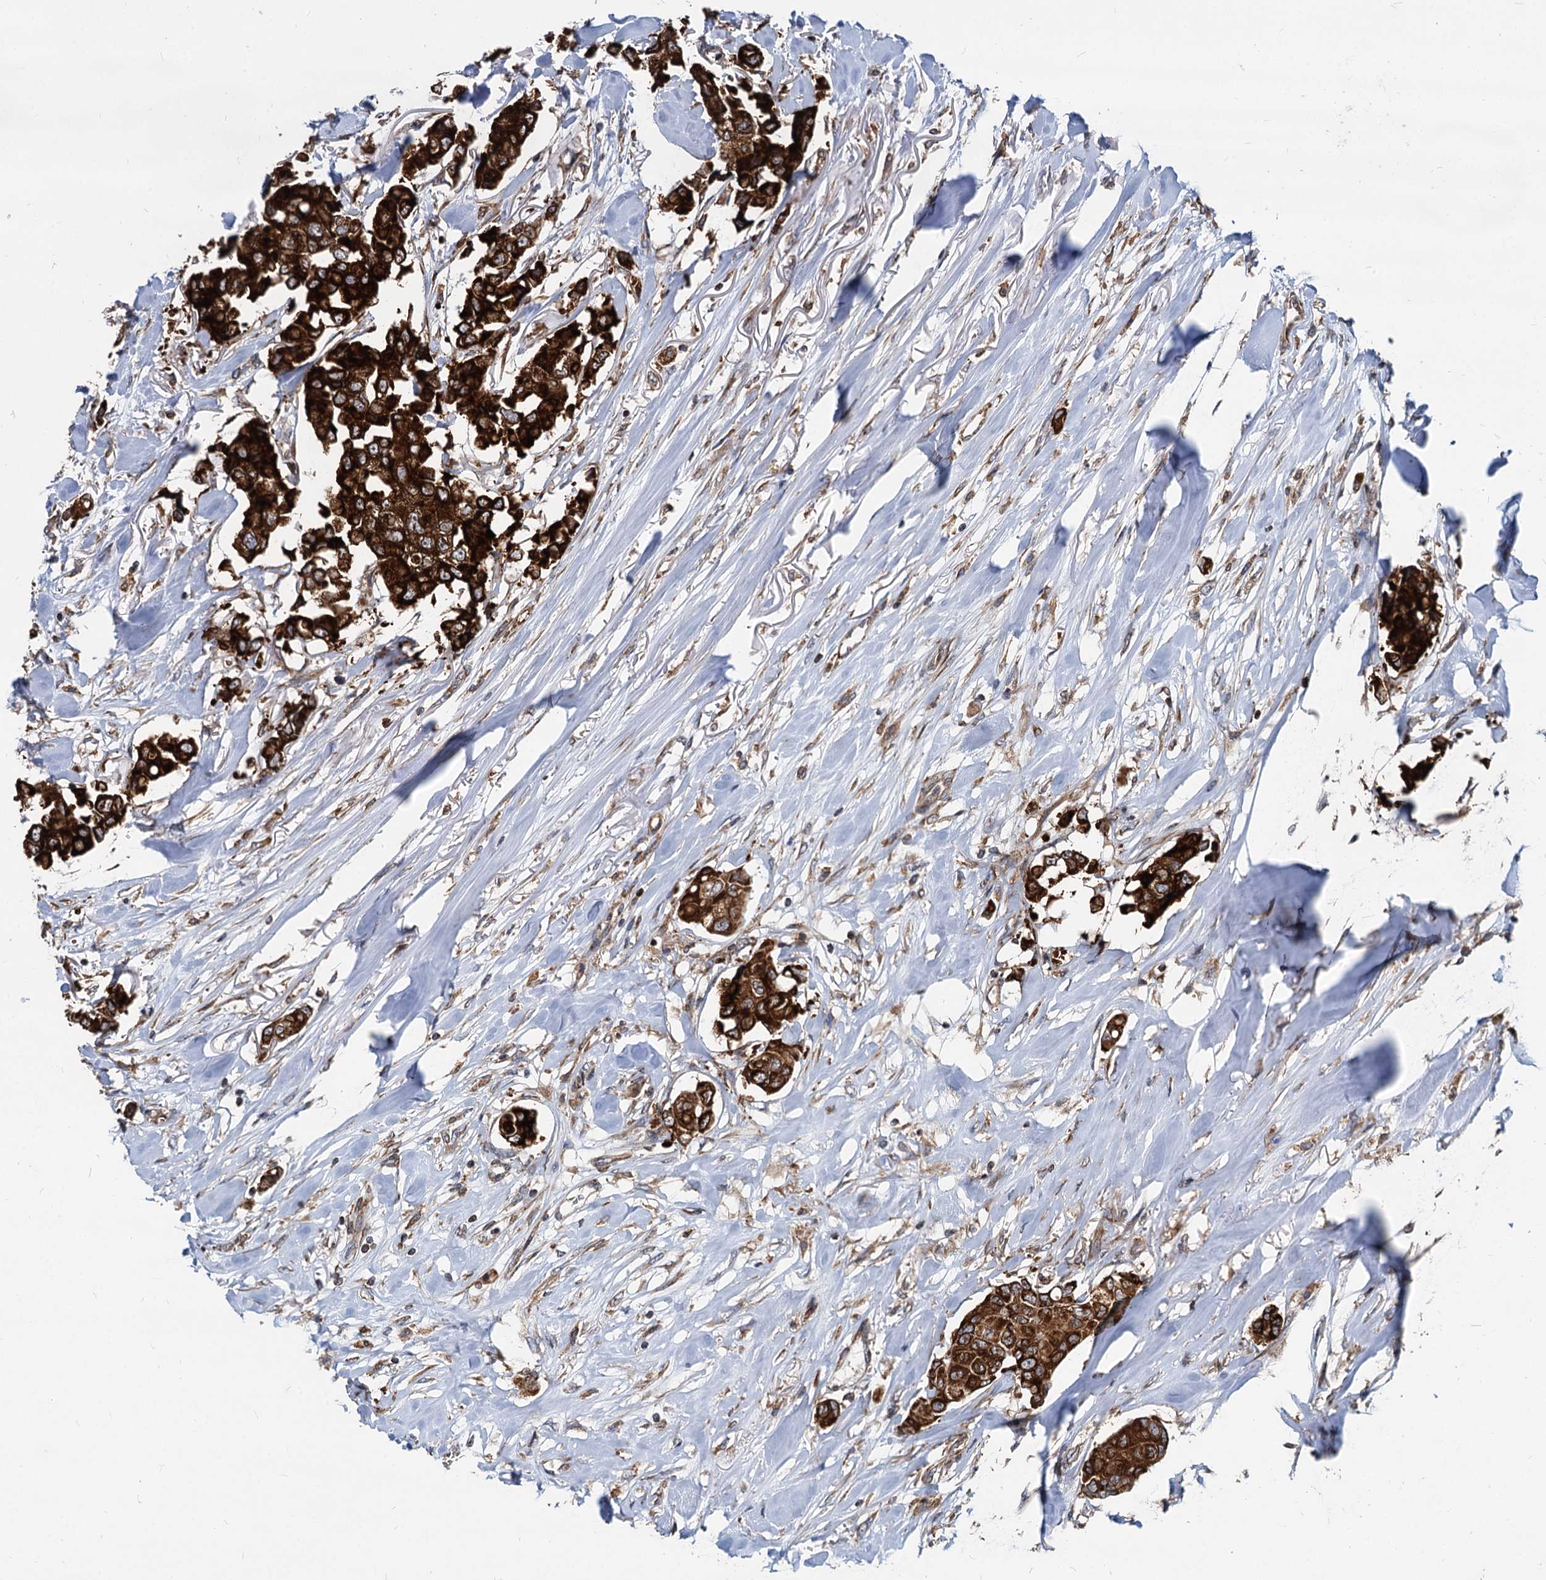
{"staining": {"intensity": "strong", "quantity": ">75%", "location": "cytoplasmic/membranous"}, "tissue": "breast cancer", "cell_type": "Tumor cells", "image_type": "cancer", "snomed": [{"axis": "morphology", "description": "Duct carcinoma"}, {"axis": "topography", "description": "Breast"}], "caption": "Immunohistochemical staining of human breast cancer (invasive ductal carcinoma) shows high levels of strong cytoplasmic/membranous protein staining in approximately >75% of tumor cells.", "gene": "STIM1", "patient": {"sex": "female", "age": 80}}